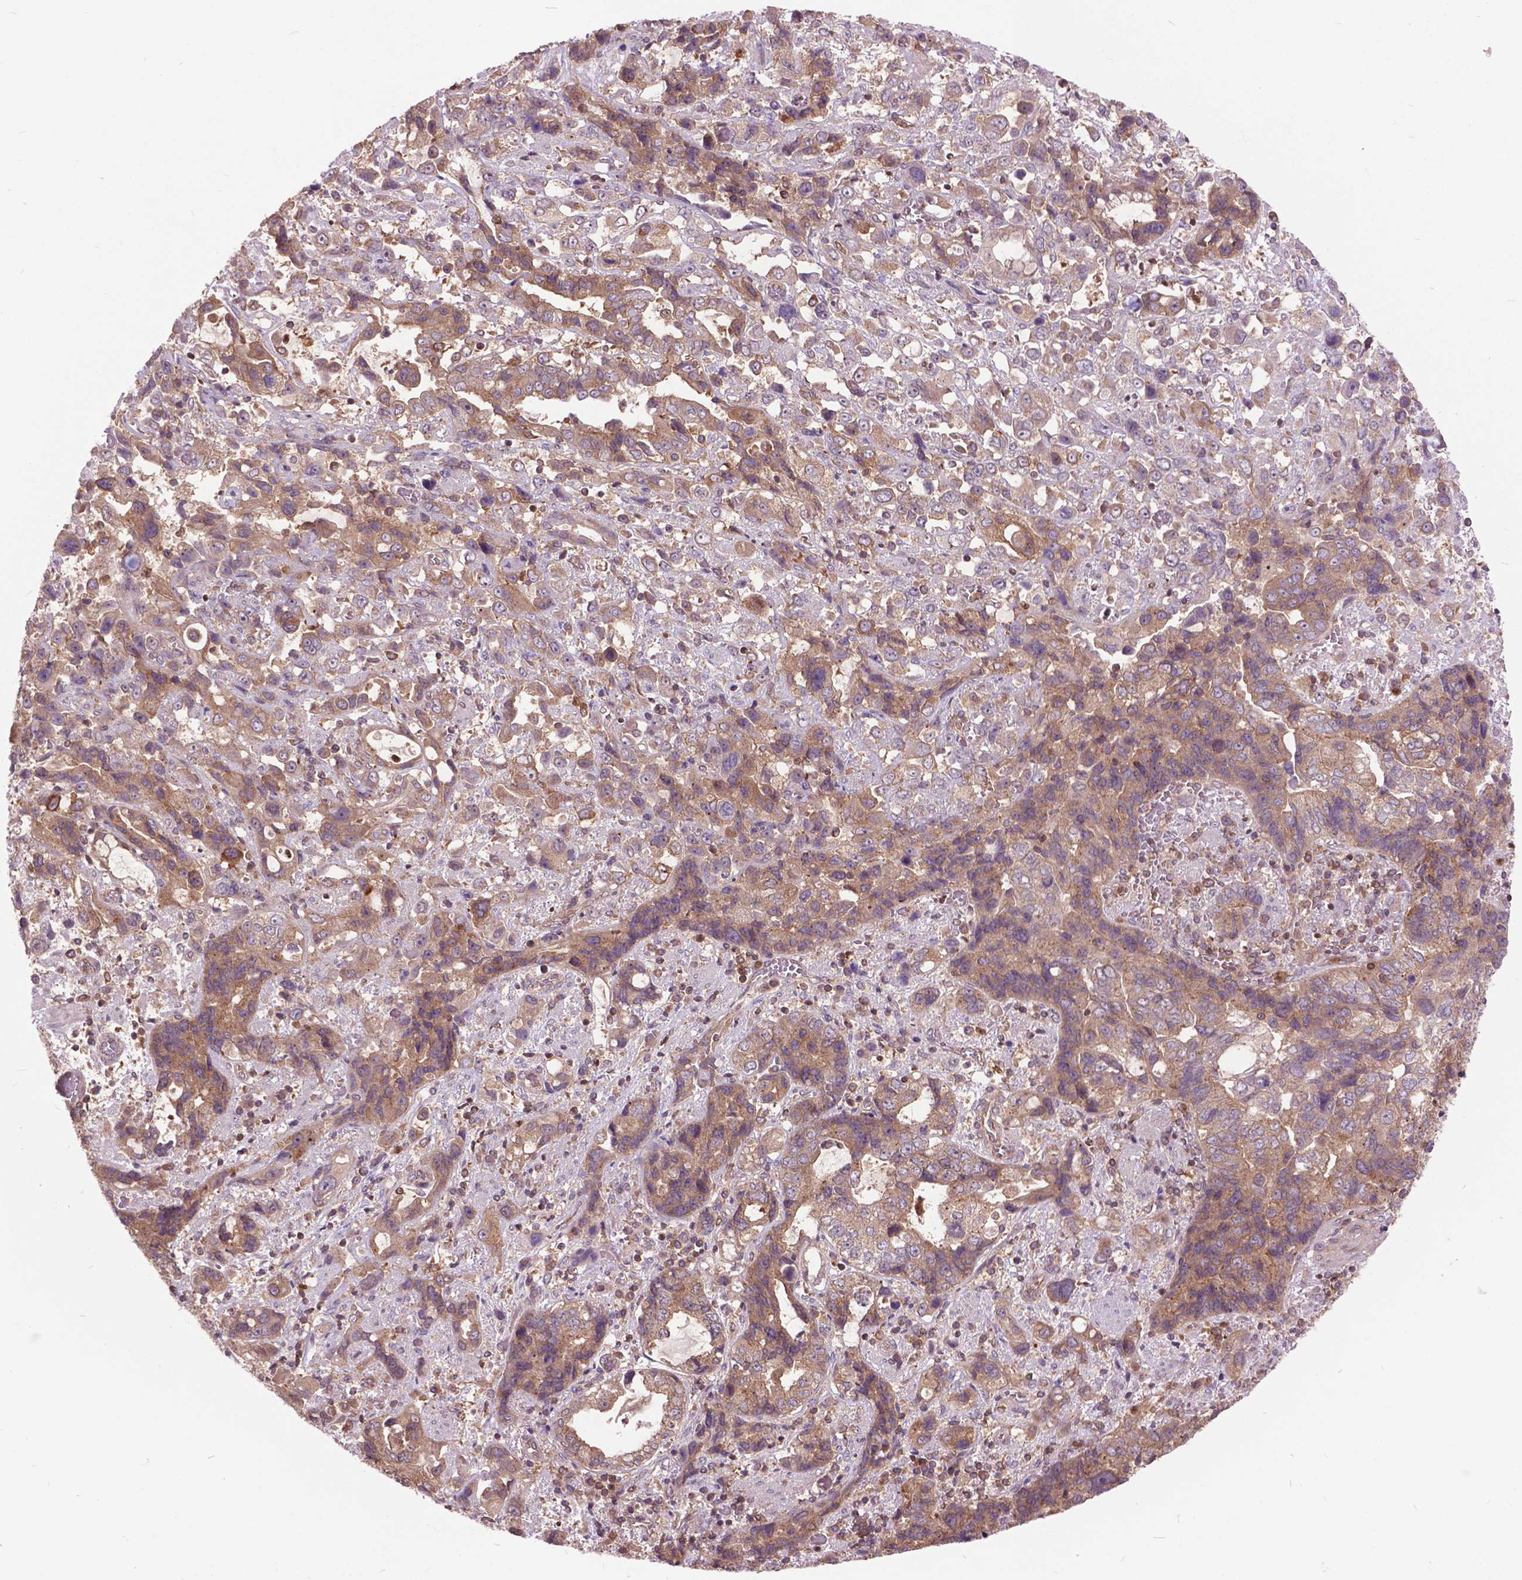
{"staining": {"intensity": "moderate", "quantity": ">75%", "location": "cytoplasmic/membranous"}, "tissue": "stomach cancer", "cell_type": "Tumor cells", "image_type": "cancer", "snomed": [{"axis": "morphology", "description": "Adenocarcinoma, NOS"}, {"axis": "topography", "description": "Stomach, upper"}], "caption": "This is an image of immunohistochemistry (IHC) staining of stomach adenocarcinoma, which shows moderate positivity in the cytoplasmic/membranous of tumor cells.", "gene": "ARAF", "patient": {"sex": "female", "age": 81}}